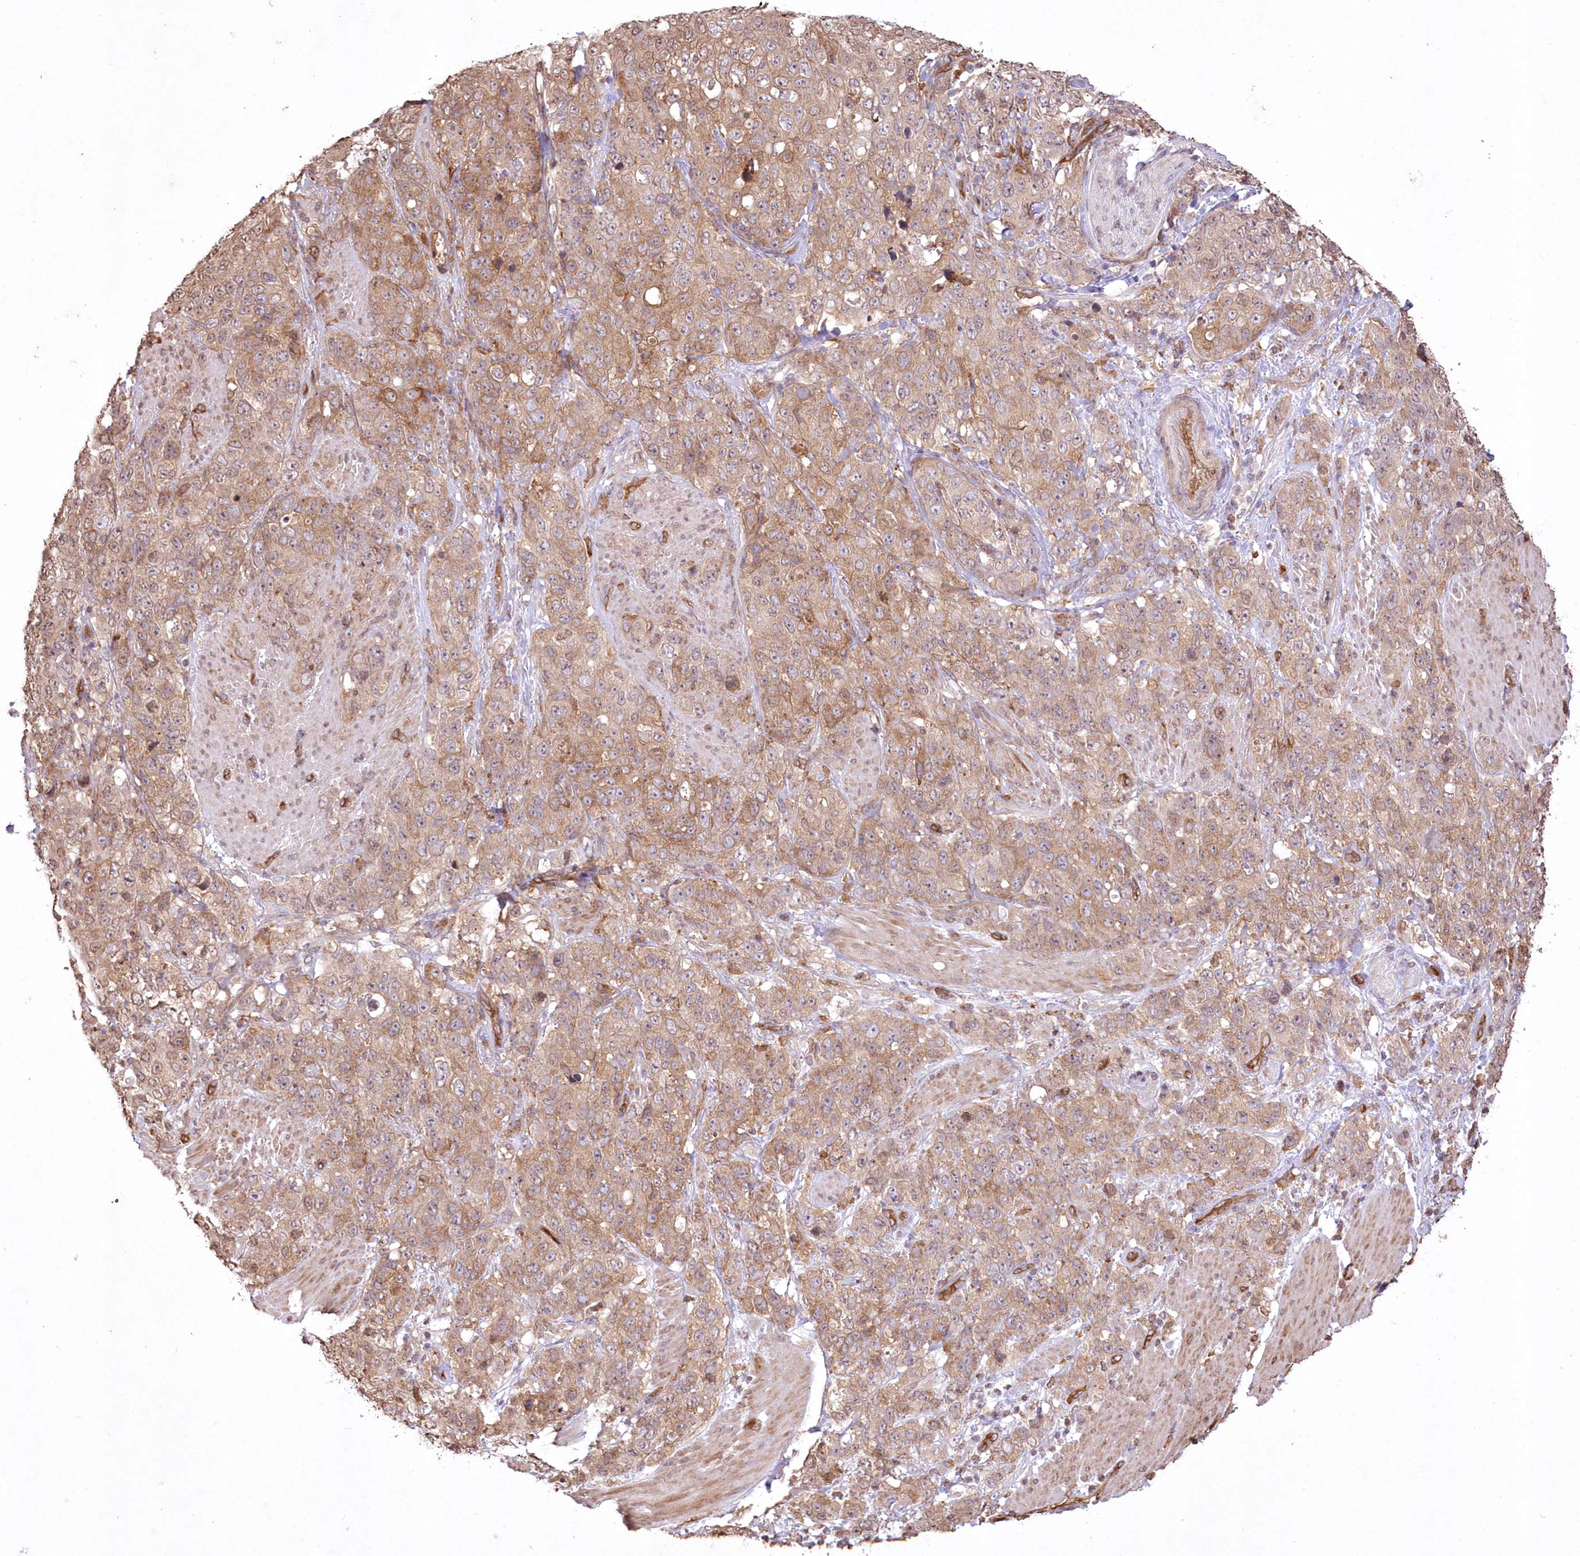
{"staining": {"intensity": "moderate", "quantity": ">75%", "location": "cytoplasmic/membranous"}, "tissue": "stomach cancer", "cell_type": "Tumor cells", "image_type": "cancer", "snomed": [{"axis": "morphology", "description": "Adenocarcinoma, NOS"}, {"axis": "topography", "description": "Stomach"}], "caption": "The photomicrograph exhibits a brown stain indicating the presence of a protein in the cytoplasmic/membranous of tumor cells in stomach cancer (adenocarcinoma). (DAB (3,3'-diaminobenzidine) IHC, brown staining for protein, blue staining for nuclei).", "gene": "FCHO2", "patient": {"sex": "male", "age": 48}}